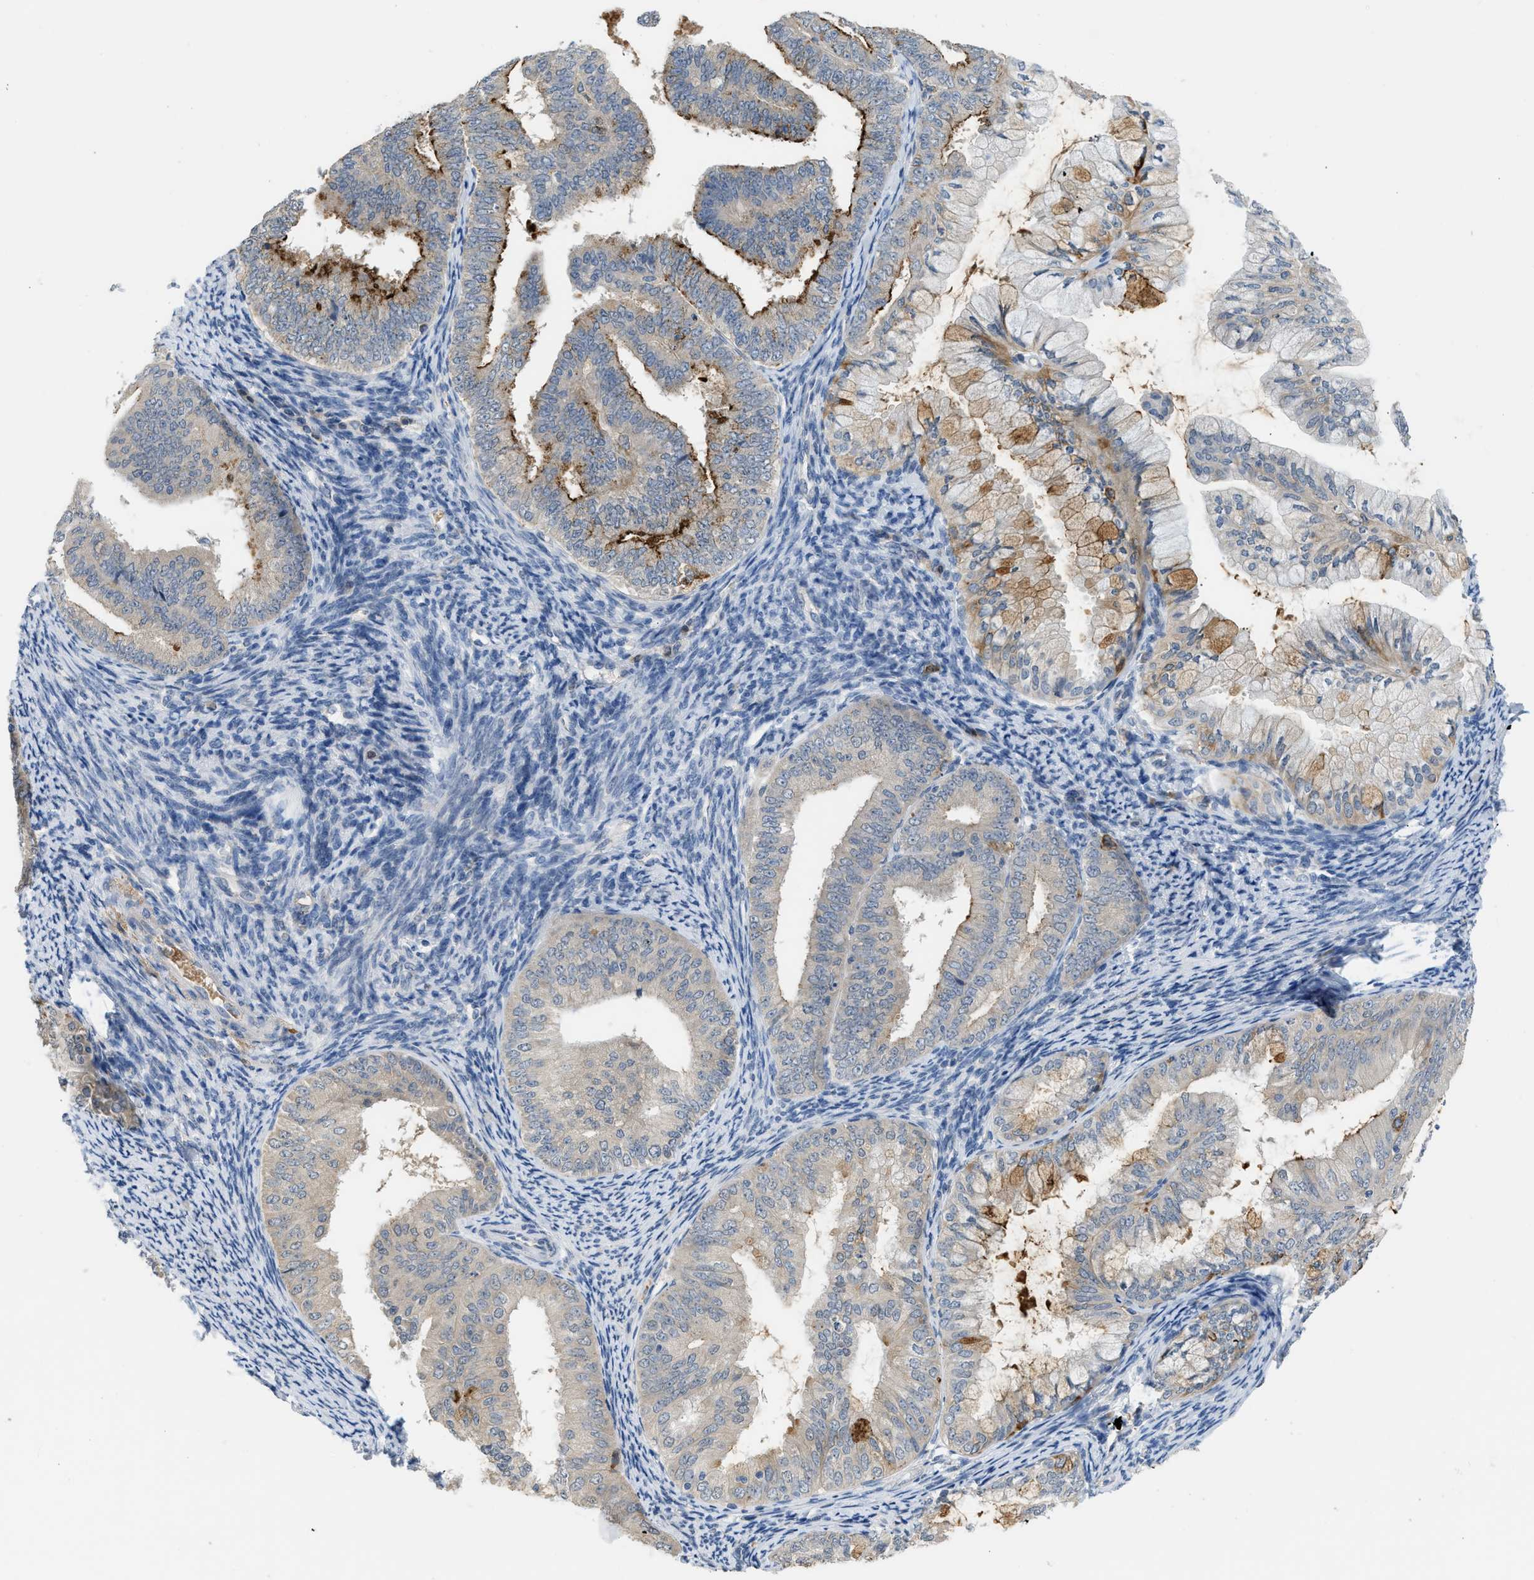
{"staining": {"intensity": "strong", "quantity": "25%-75%", "location": "cytoplasmic/membranous"}, "tissue": "endometrial cancer", "cell_type": "Tumor cells", "image_type": "cancer", "snomed": [{"axis": "morphology", "description": "Adenocarcinoma, NOS"}, {"axis": "topography", "description": "Endometrium"}], "caption": "Immunohistochemical staining of endometrial cancer (adenocarcinoma) shows strong cytoplasmic/membranous protein positivity in about 25%-75% of tumor cells. (DAB IHC, brown staining for protein, blue staining for nuclei).", "gene": "RHBDF2", "patient": {"sex": "female", "age": 63}}